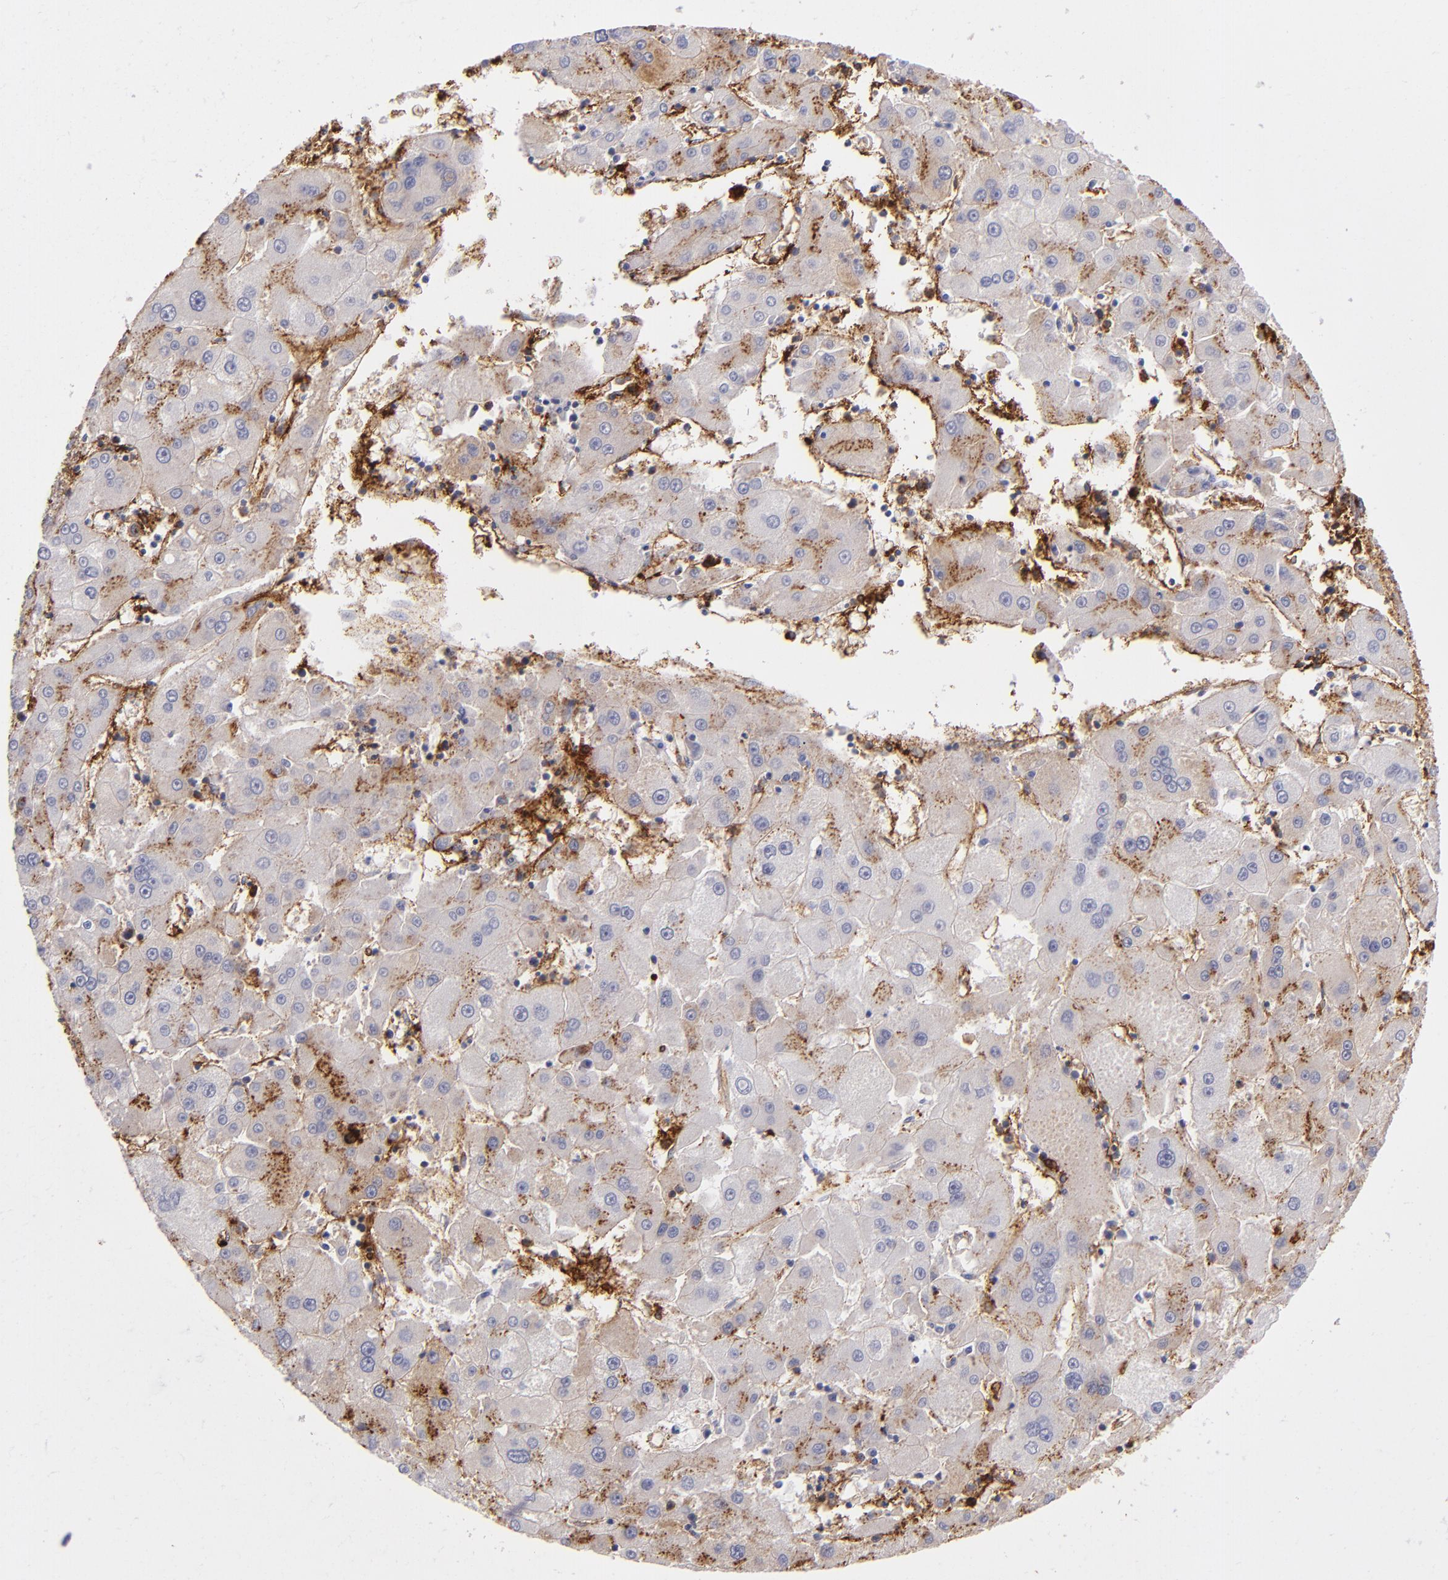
{"staining": {"intensity": "weak", "quantity": ">75%", "location": "cytoplasmic/membranous"}, "tissue": "liver cancer", "cell_type": "Tumor cells", "image_type": "cancer", "snomed": [{"axis": "morphology", "description": "Carcinoma, Hepatocellular, NOS"}, {"axis": "topography", "description": "Liver"}], "caption": "Immunohistochemistry of human liver cancer (hepatocellular carcinoma) demonstrates low levels of weak cytoplasmic/membranous positivity in approximately >75% of tumor cells.", "gene": "HLA-DRA", "patient": {"sex": "male", "age": 72}}